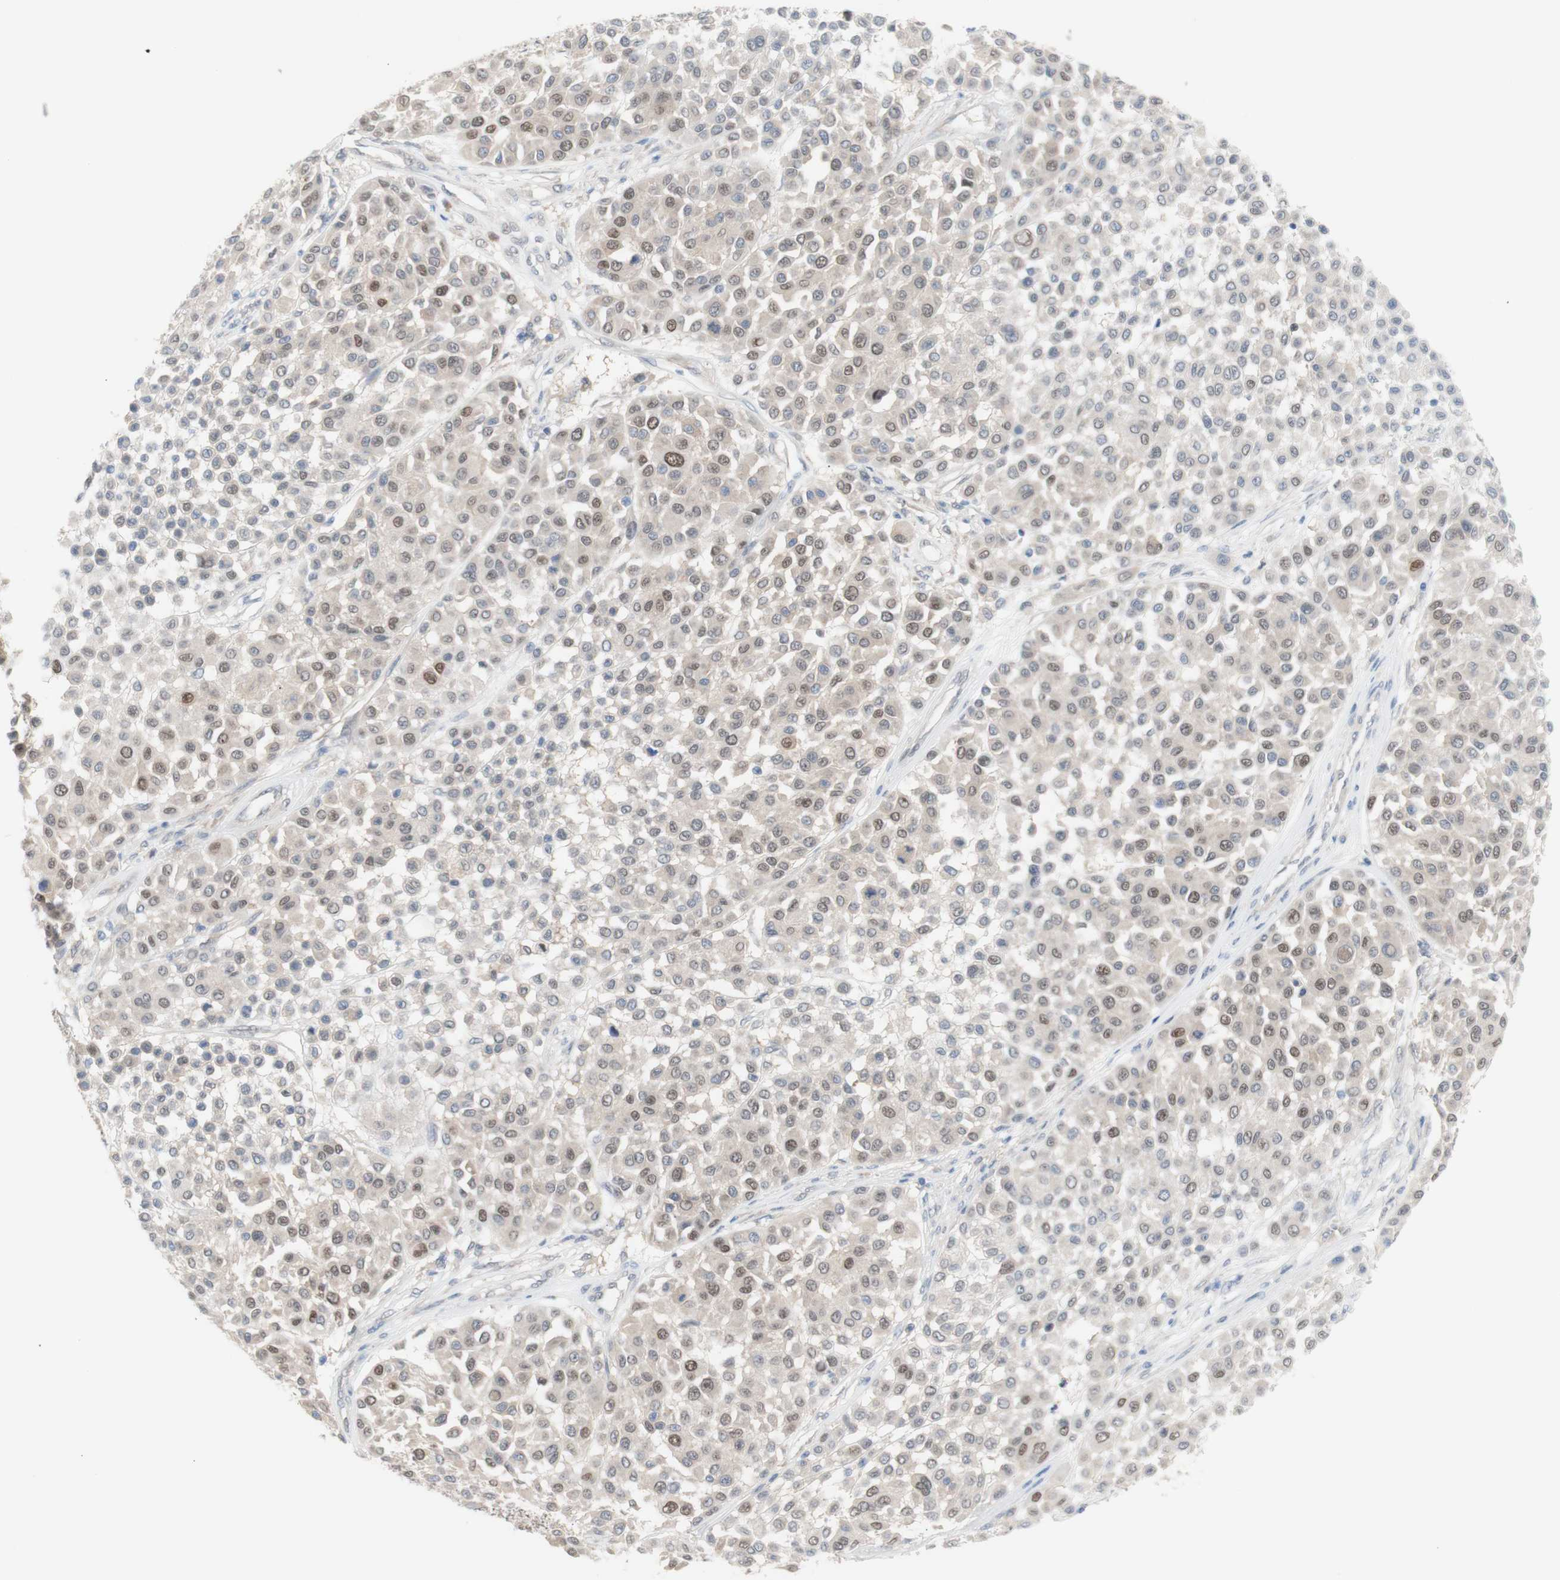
{"staining": {"intensity": "weak", "quantity": "25%-75%", "location": "cytoplasmic/membranous,nuclear"}, "tissue": "melanoma", "cell_type": "Tumor cells", "image_type": "cancer", "snomed": [{"axis": "morphology", "description": "Malignant melanoma, Metastatic site"}, {"axis": "topography", "description": "Soft tissue"}], "caption": "High-power microscopy captured an immunohistochemistry photomicrograph of malignant melanoma (metastatic site), revealing weak cytoplasmic/membranous and nuclear expression in approximately 25%-75% of tumor cells.", "gene": "PRMT5", "patient": {"sex": "male", "age": 41}}